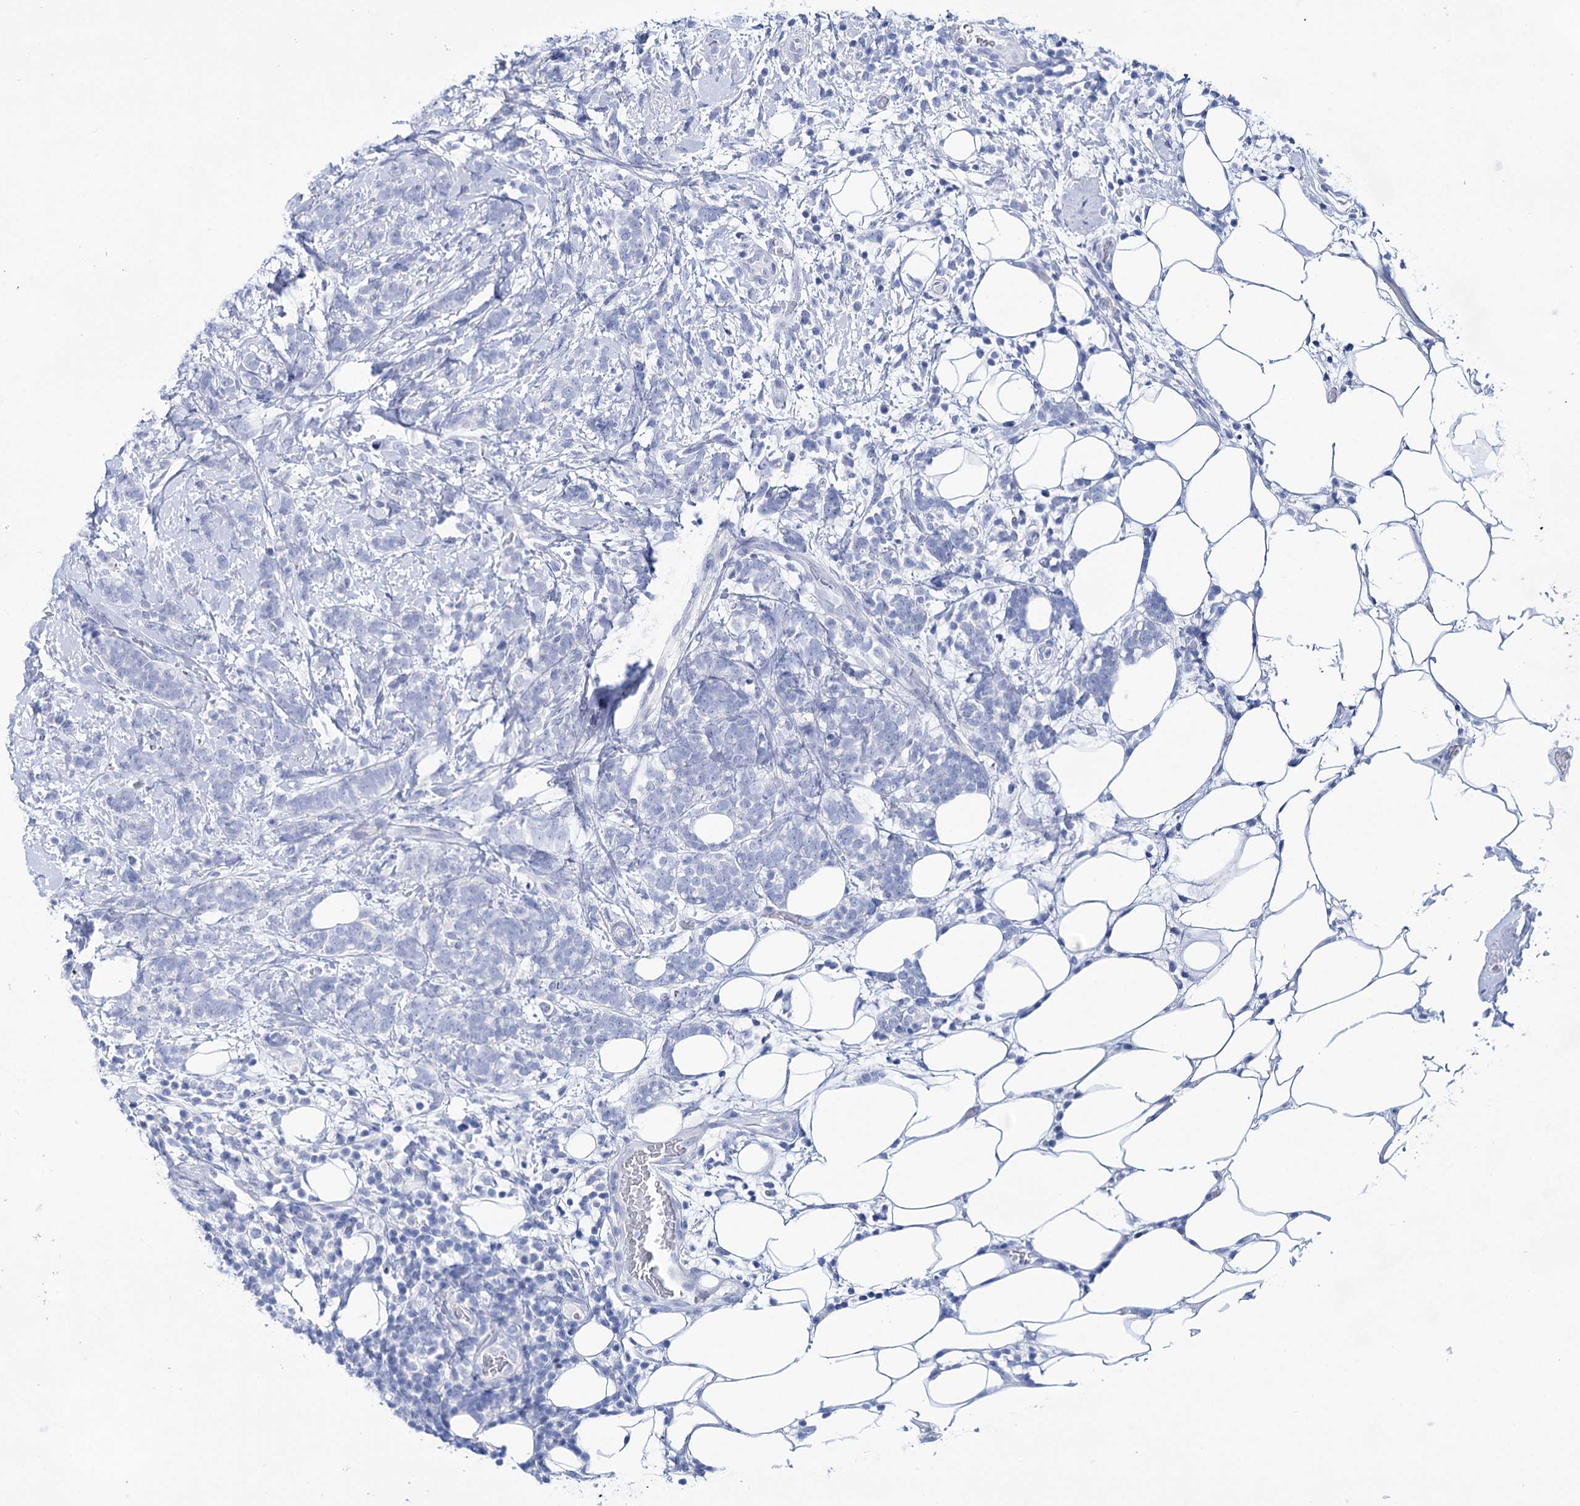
{"staining": {"intensity": "negative", "quantity": "none", "location": "none"}, "tissue": "breast cancer", "cell_type": "Tumor cells", "image_type": "cancer", "snomed": [{"axis": "morphology", "description": "Lobular carcinoma"}, {"axis": "topography", "description": "Breast"}], "caption": "Tumor cells show no significant staining in breast cancer (lobular carcinoma). (DAB immunohistochemistry with hematoxylin counter stain).", "gene": "LALBA", "patient": {"sex": "female", "age": 58}}